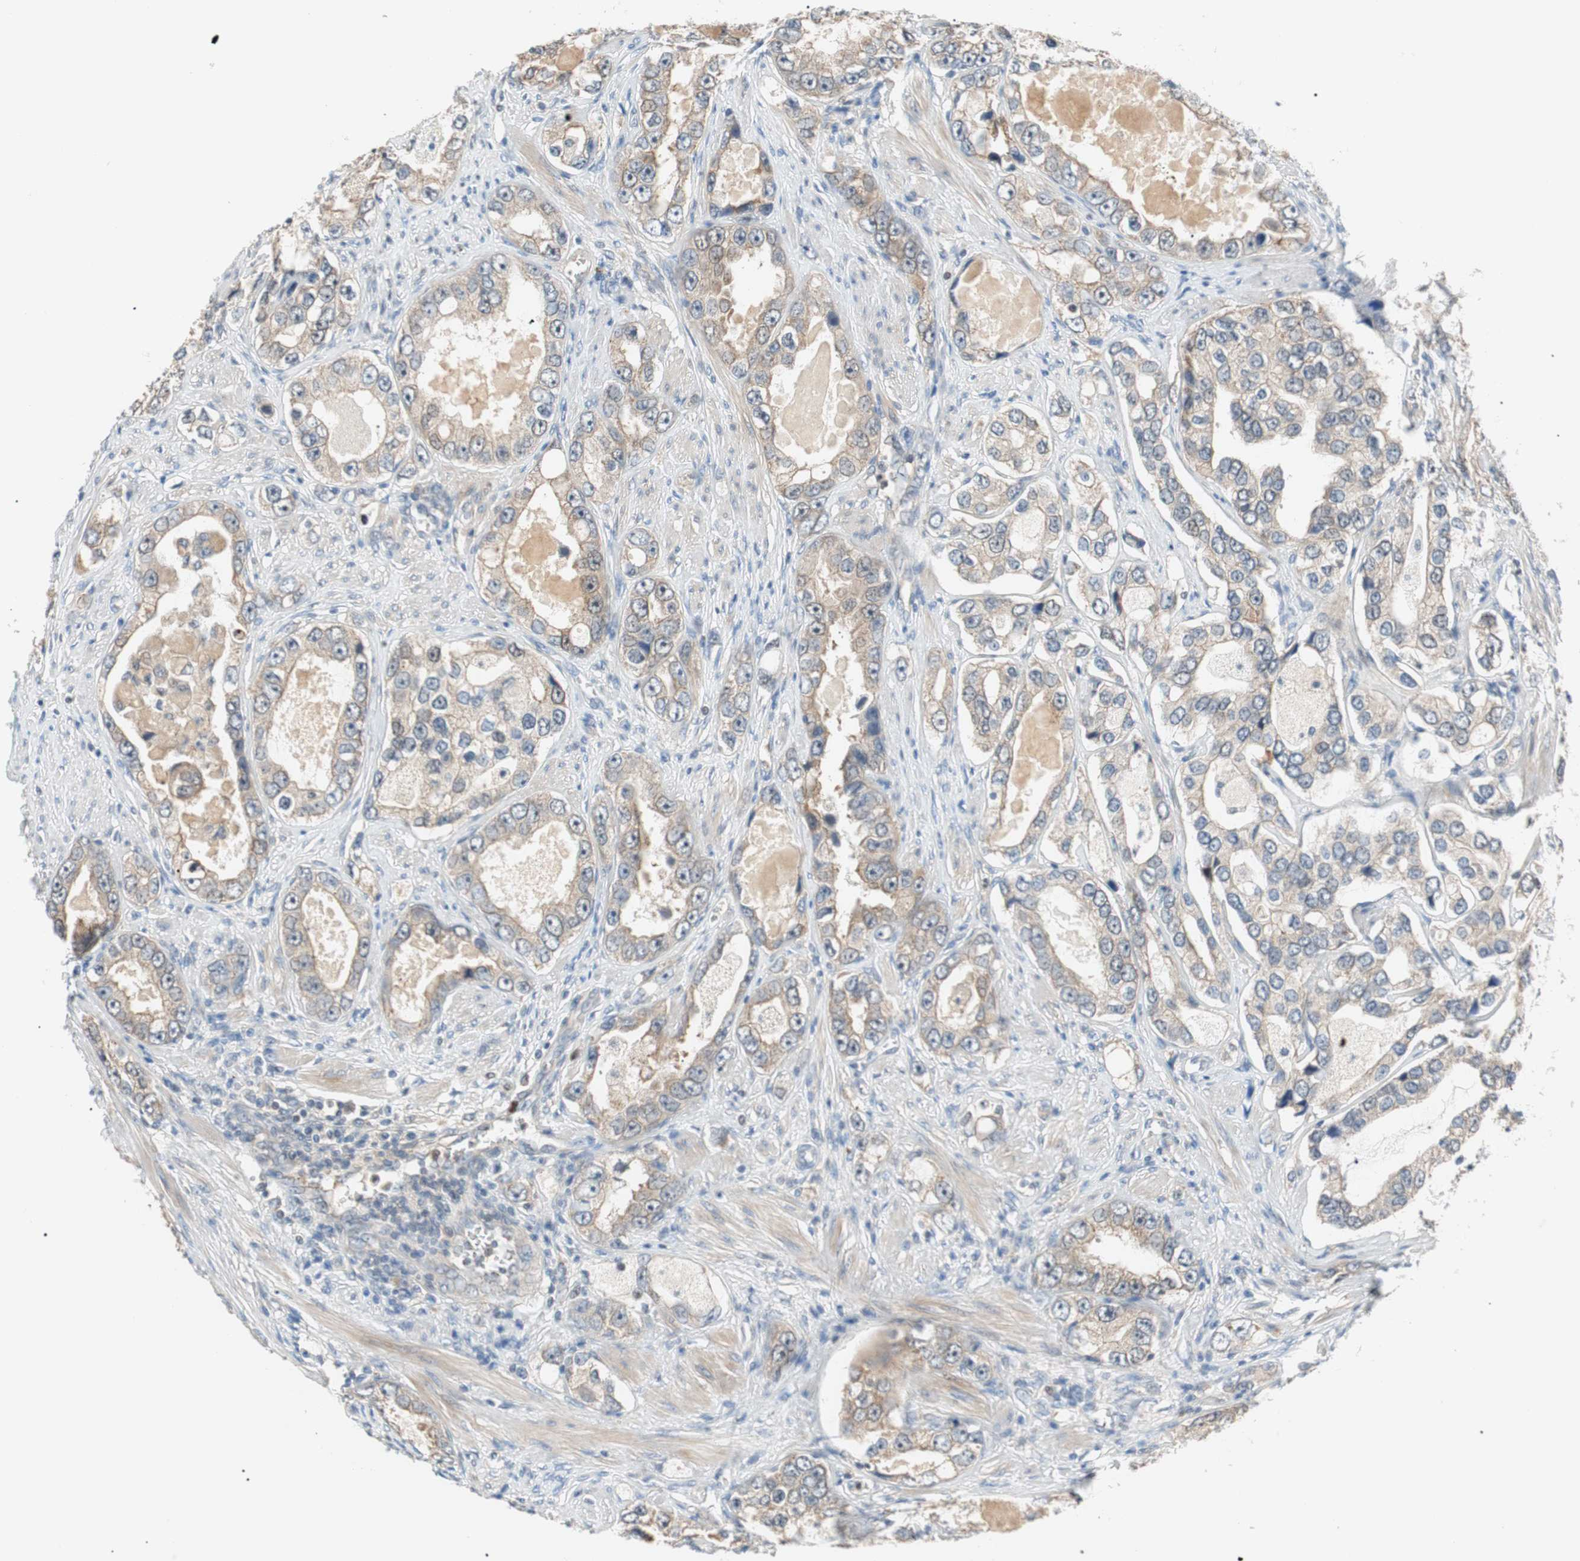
{"staining": {"intensity": "weak", "quantity": ">75%", "location": "cytoplasmic/membranous"}, "tissue": "prostate cancer", "cell_type": "Tumor cells", "image_type": "cancer", "snomed": [{"axis": "morphology", "description": "Adenocarcinoma, High grade"}, {"axis": "topography", "description": "Prostate"}], "caption": "High-magnification brightfield microscopy of prostate high-grade adenocarcinoma stained with DAB (brown) and counterstained with hematoxylin (blue). tumor cells exhibit weak cytoplasmic/membranous positivity is appreciated in approximately>75% of cells.", "gene": "PCK1", "patient": {"sex": "male", "age": 63}}